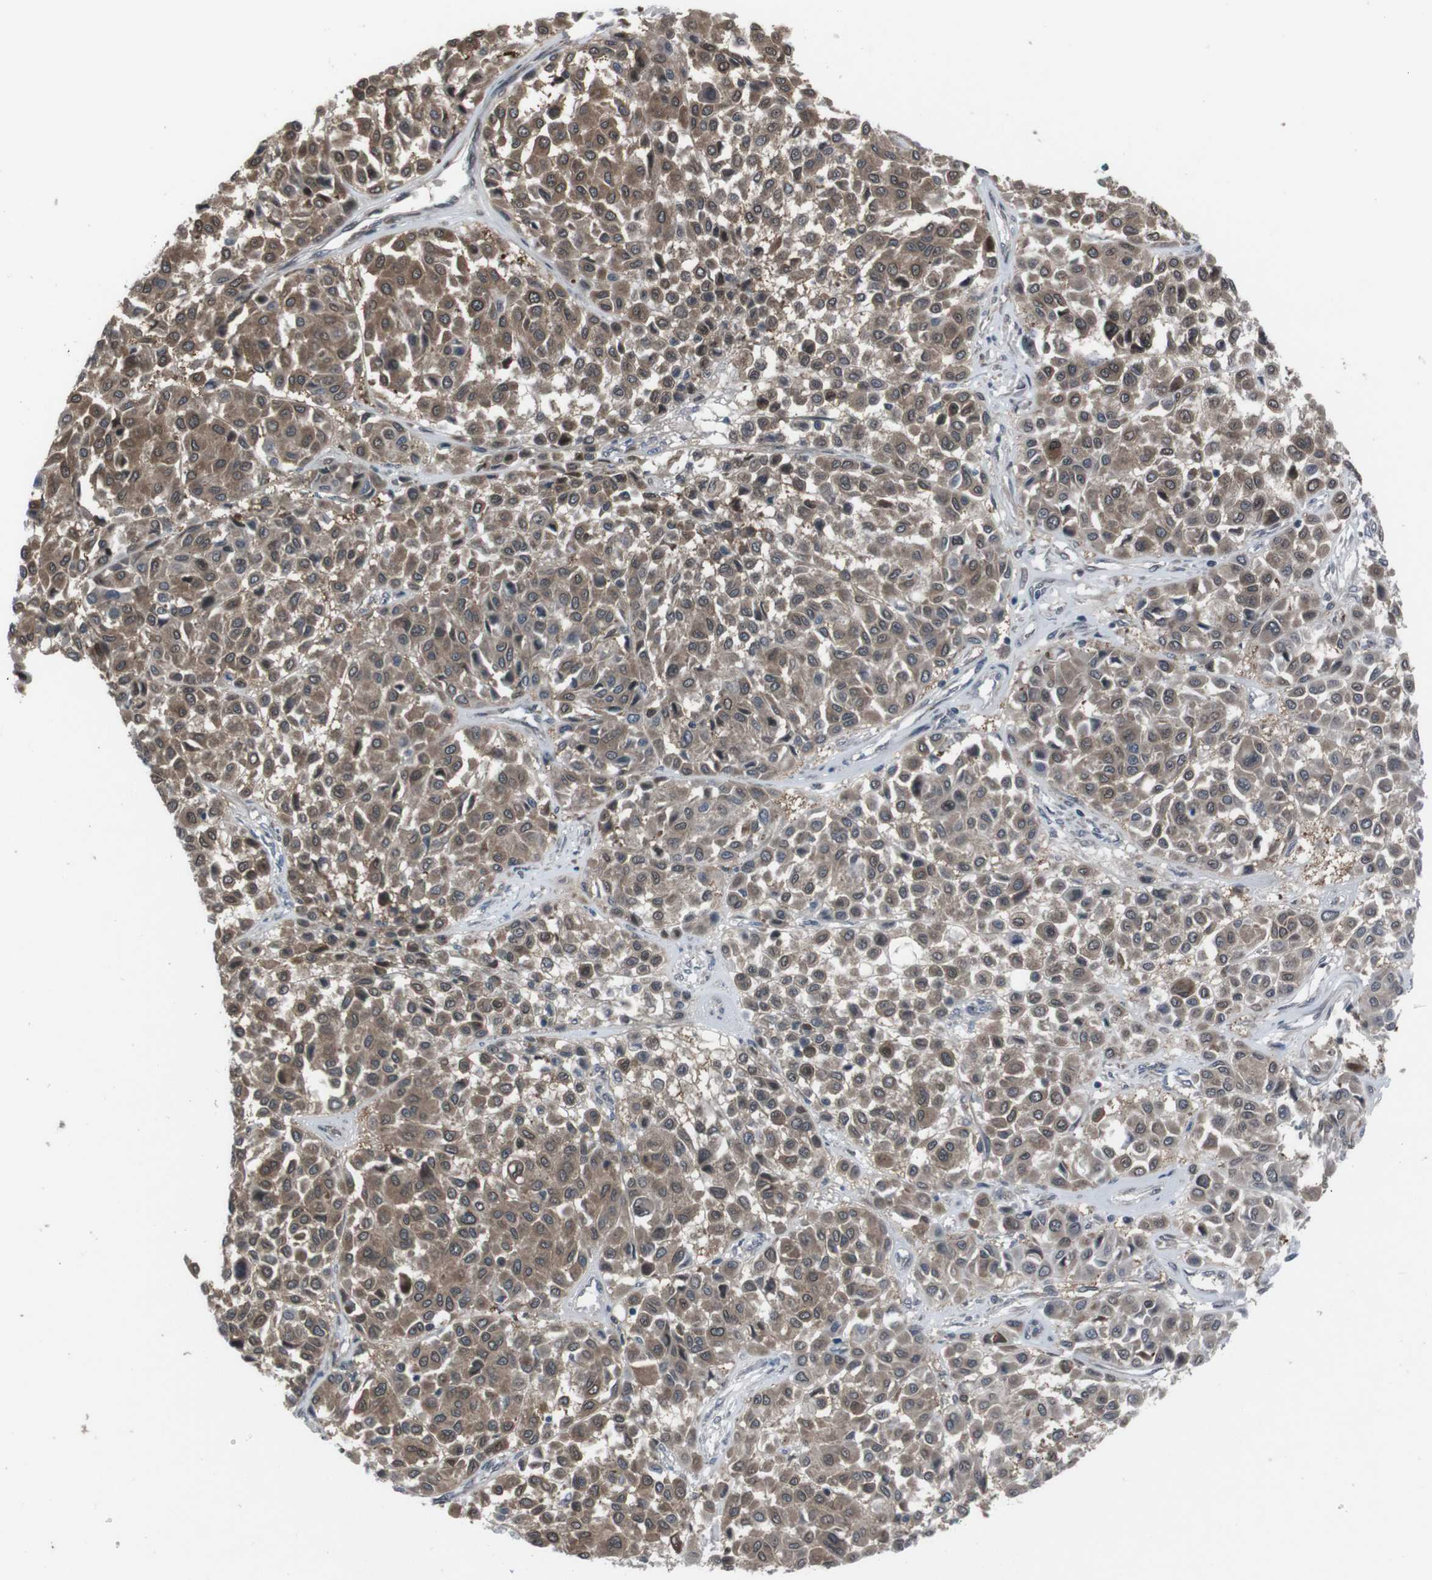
{"staining": {"intensity": "moderate", "quantity": ">75%", "location": "cytoplasmic/membranous"}, "tissue": "melanoma", "cell_type": "Tumor cells", "image_type": "cancer", "snomed": [{"axis": "morphology", "description": "Malignant melanoma, Metastatic site"}, {"axis": "topography", "description": "Soft tissue"}], "caption": "This is a photomicrograph of IHC staining of melanoma, which shows moderate positivity in the cytoplasmic/membranous of tumor cells.", "gene": "SS18L1", "patient": {"sex": "male", "age": 41}}